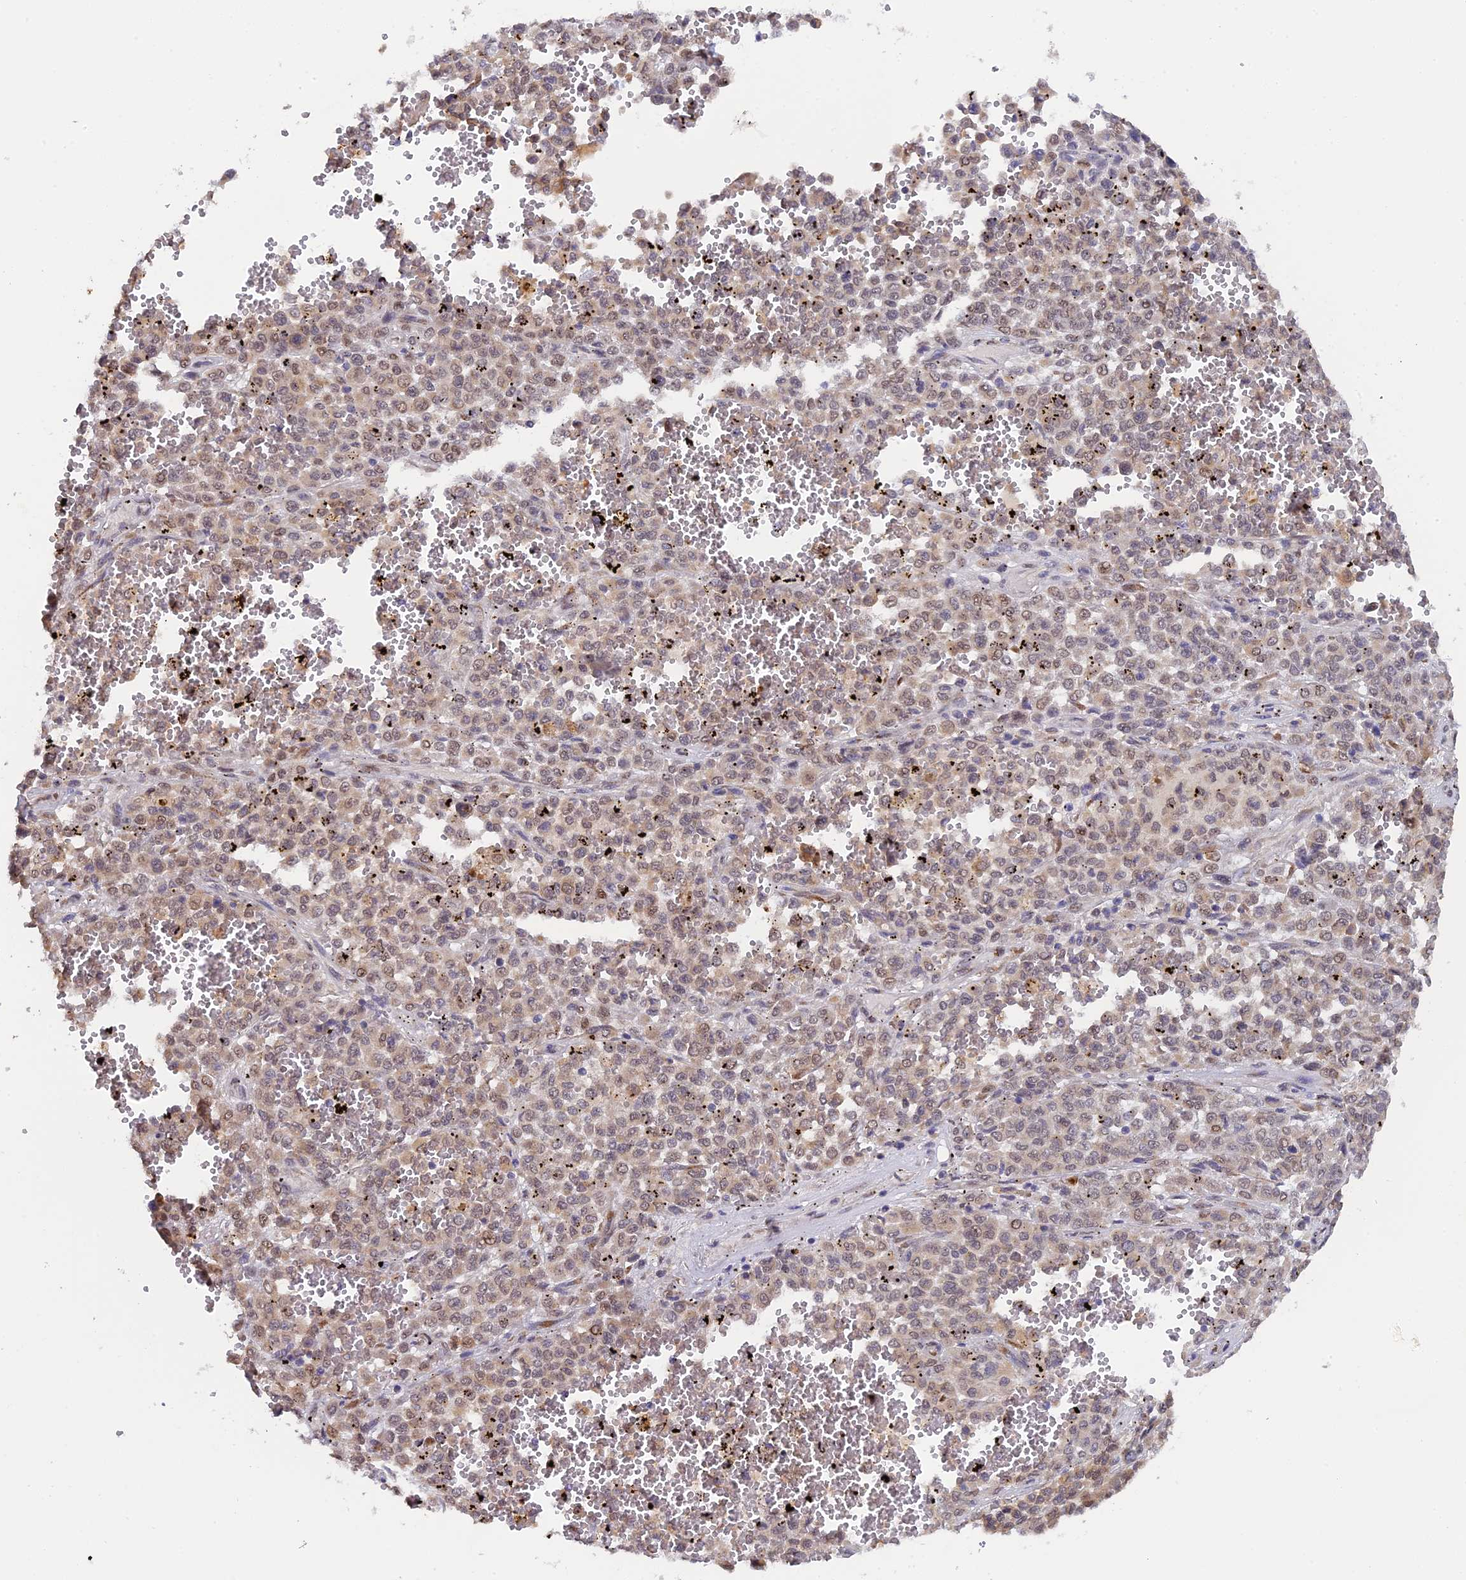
{"staining": {"intensity": "weak", "quantity": ">75%", "location": "cytoplasmic/membranous,nuclear"}, "tissue": "melanoma", "cell_type": "Tumor cells", "image_type": "cancer", "snomed": [{"axis": "morphology", "description": "Malignant melanoma, Metastatic site"}, {"axis": "topography", "description": "Pancreas"}], "caption": "Immunohistochemistry (IHC) photomicrograph of melanoma stained for a protein (brown), which reveals low levels of weak cytoplasmic/membranous and nuclear expression in about >75% of tumor cells.", "gene": "SNX17", "patient": {"sex": "female", "age": 30}}